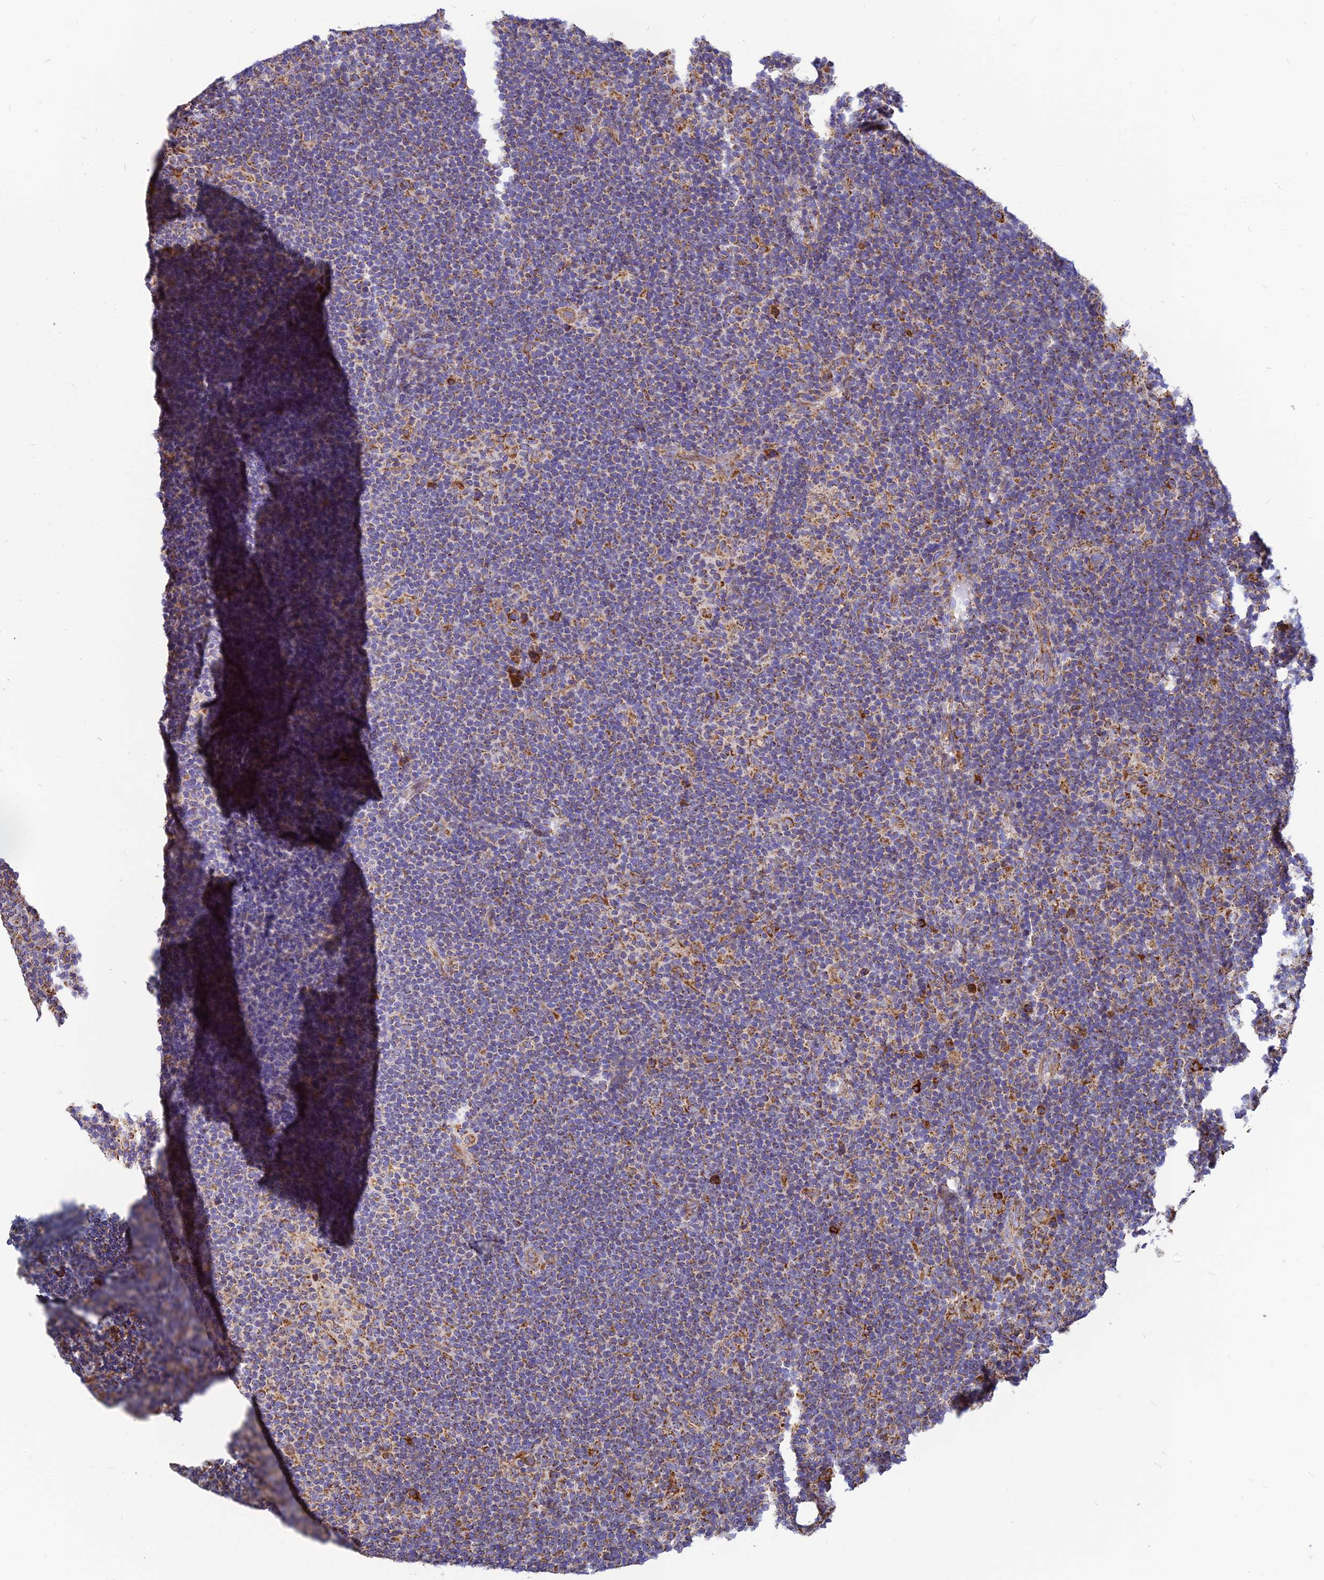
{"staining": {"intensity": "moderate", "quantity": ">75%", "location": "cytoplasmic/membranous"}, "tissue": "lymphoma", "cell_type": "Tumor cells", "image_type": "cancer", "snomed": [{"axis": "morphology", "description": "Hodgkin's disease, NOS"}, {"axis": "topography", "description": "Lymph node"}], "caption": "Approximately >75% of tumor cells in human Hodgkin's disease exhibit moderate cytoplasmic/membranous protein expression as visualized by brown immunohistochemical staining.", "gene": "THUMPD2", "patient": {"sex": "female", "age": 57}}